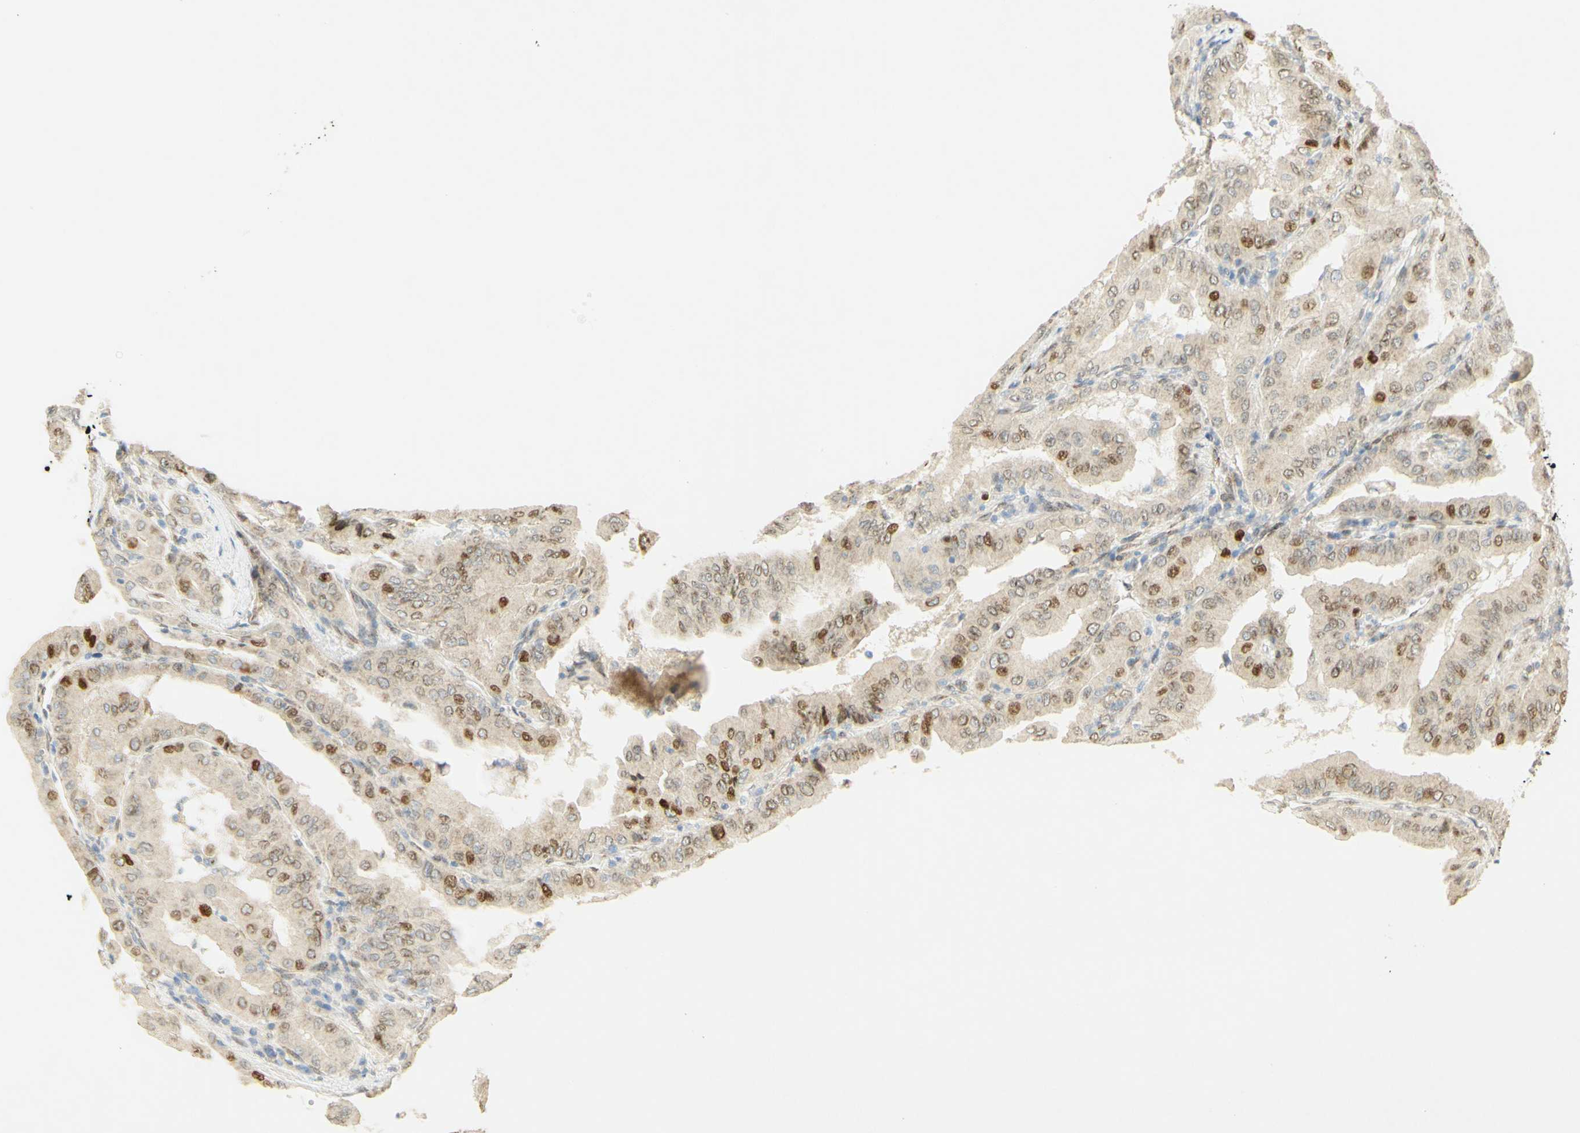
{"staining": {"intensity": "strong", "quantity": "25%-75%", "location": "nuclear"}, "tissue": "thyroid cancer", "cell_type": "Tumor cells", "image_type": "cancer", "snomed": [{"axis": "morphology", "description": "Papillary adenocarcinoma, NOS"}, {"axis": "topography", "description": "Thyroid gland"}], "caption": "DAB (3,3'-diaminobenzidine) immunohistochemical staining of human thyroid cancer (papillary adenocarcinoma) displays strong nuclear protein staining in about 25%-75% of tumor cells.", "gene": "E2F1", "patient": {"sex": "male", "age": 33}}